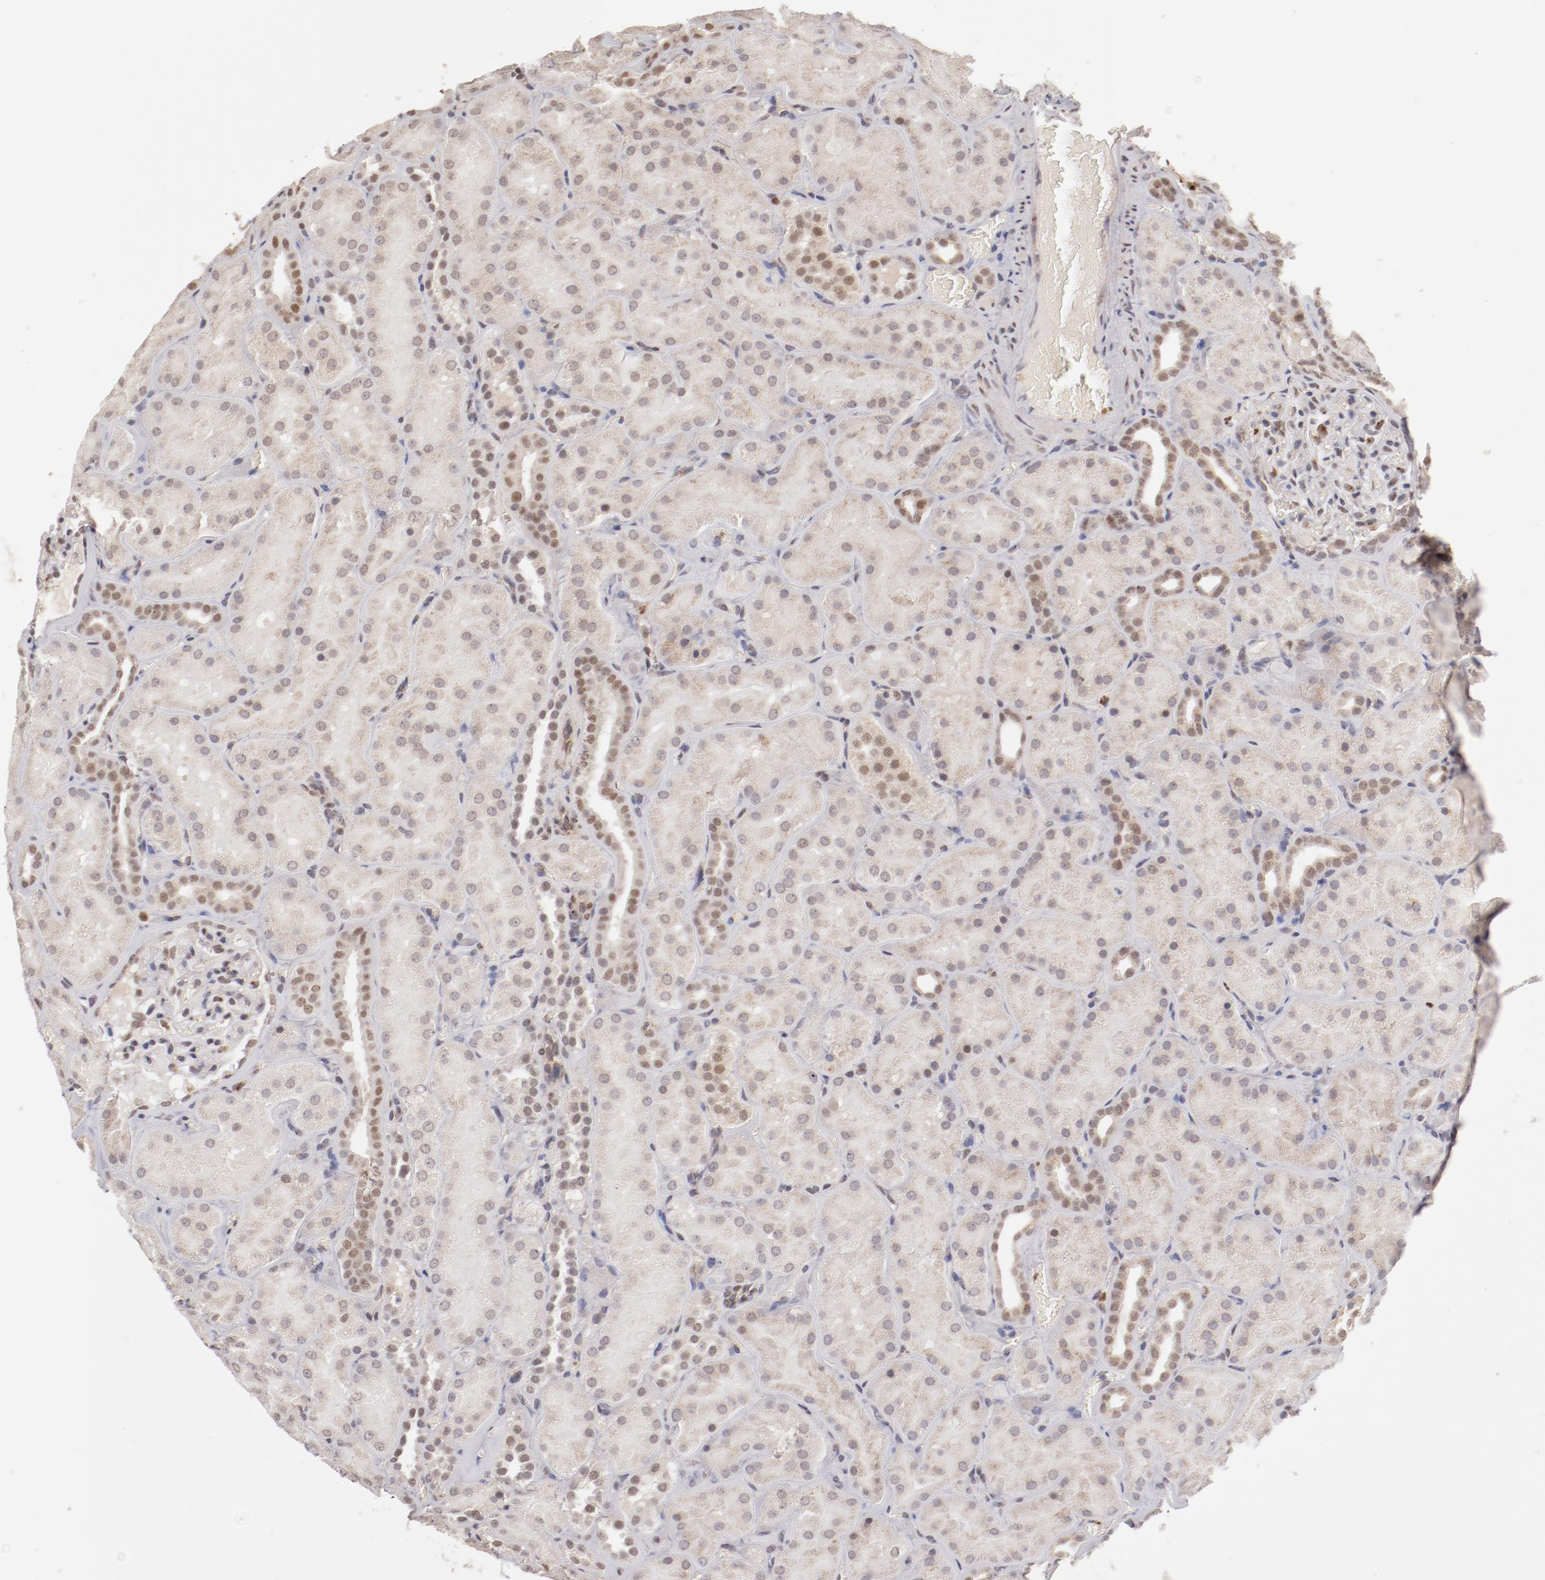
{"staining": {"intensity": "weak", "quantity": "25%-75%", "location": "cytoplasmic/membranous,nuclear"}, "tissue": "kidney", "cell_type": "Cells in glomeruli", "image_type": "normal", "snomed": [{"axis": "morphology", "description": "Normal tissue, NOS"}, {"axis": "topography", "description": "Kidney"}], "caption": "A brown stain labels weak cytoplasmic/membranous,nuclear expression of a protein in cells in glomeruli of benign human kidney.", "gene": "NFE2", "patient": {"sex": "male", "age": 28}}